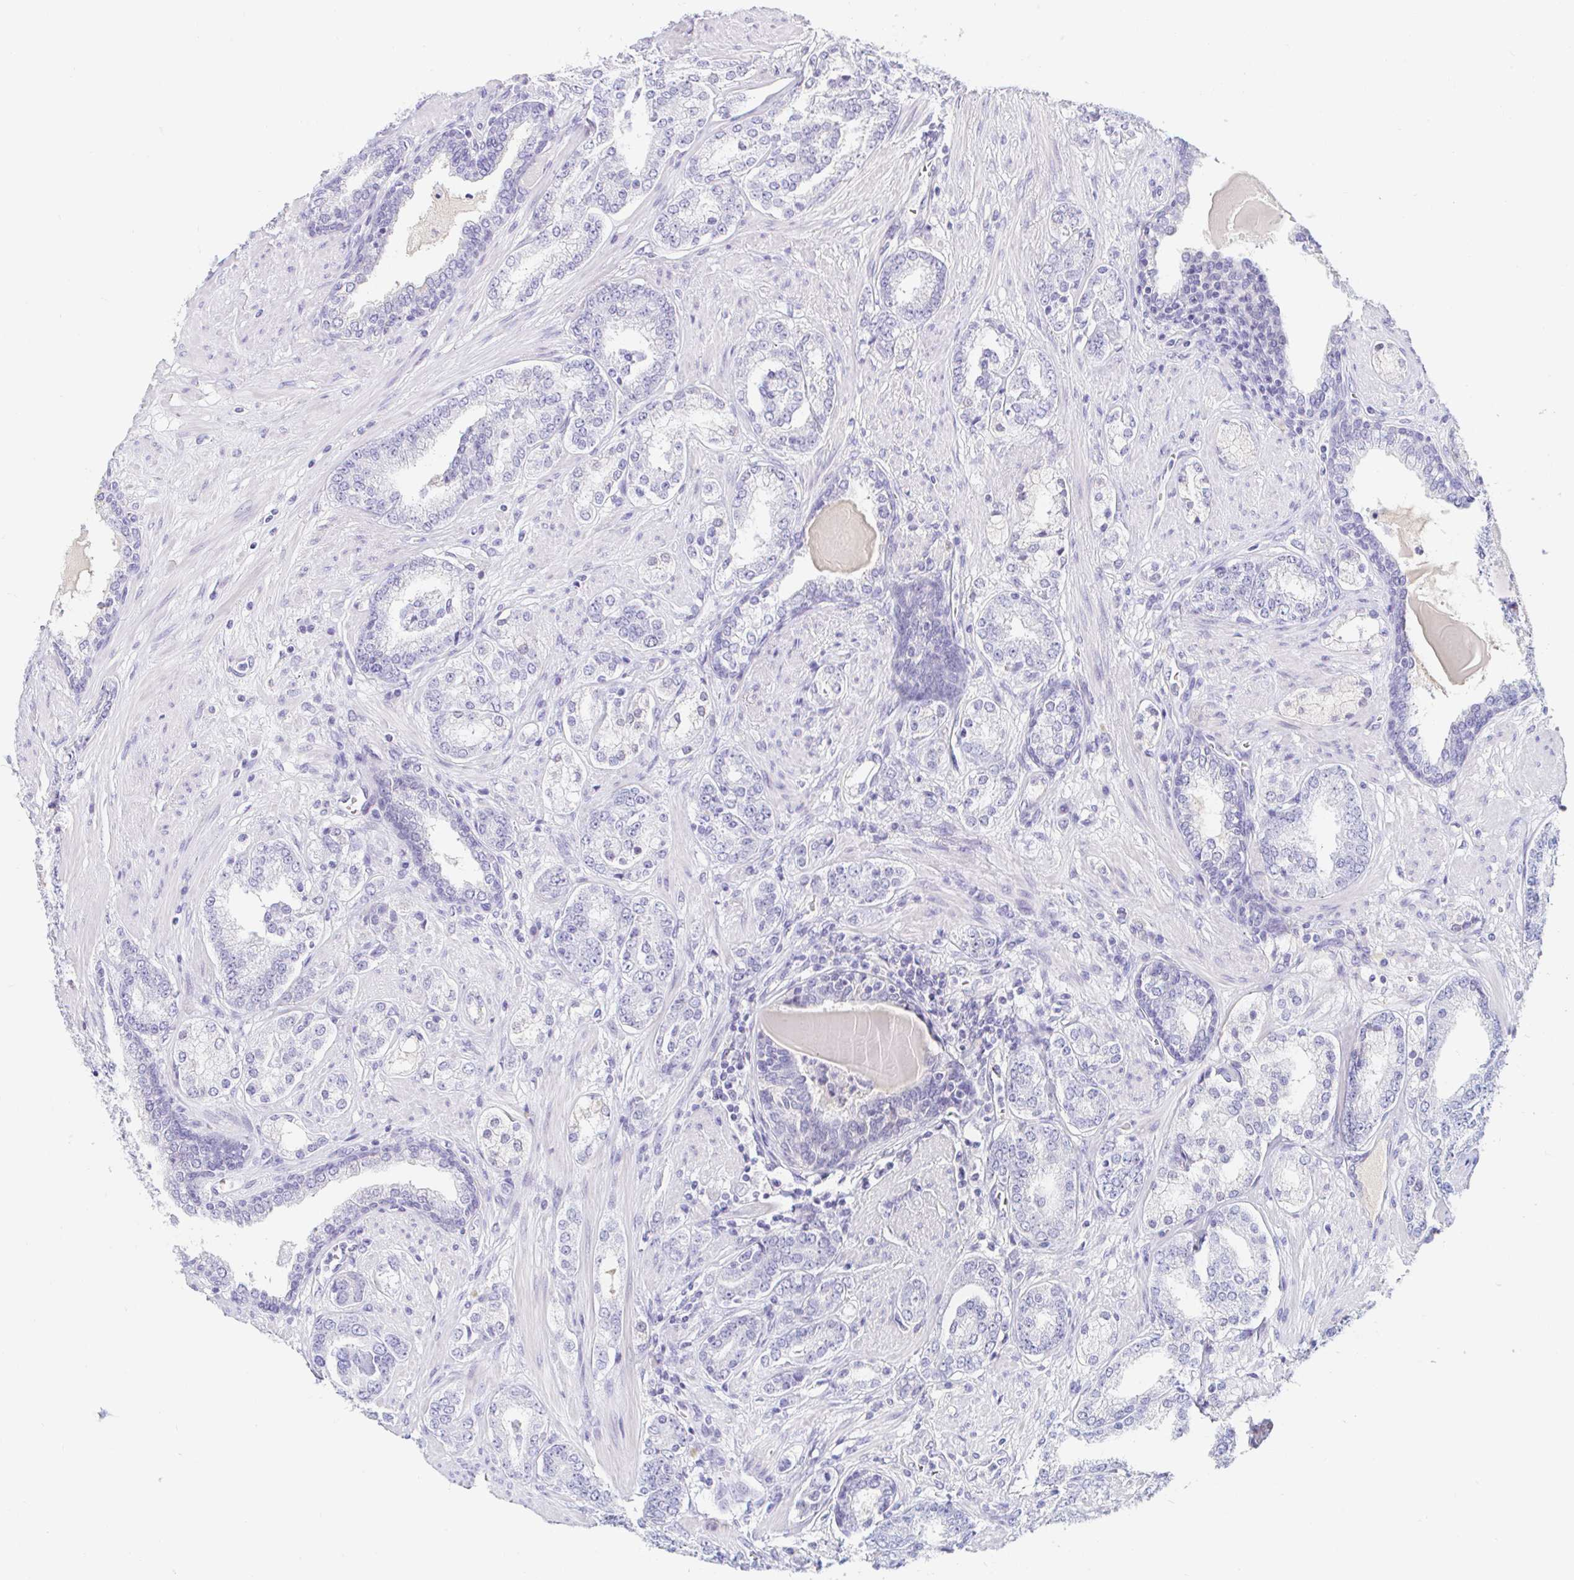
{"staining": {"intensity": "negative", "quantity": "none", "location": "none"}, "tissue": "prostate cancer", "cell_type": "Tumor cells", "image_type": "cancer", "snomed": [{"axis": "morphology", "description": "Adenocarcinoma, High grade"}, {"axis": "topography", "description": "Prostate"}], "caption": "Micrograph shows no significant protein positivity in tumor cells of adenocarcinoma (high-grade) (prostate). (IHC, brightfield microscopy, high magnification).", "gene": "TEX44", "patient": {"sex": "male", "age": 62}}